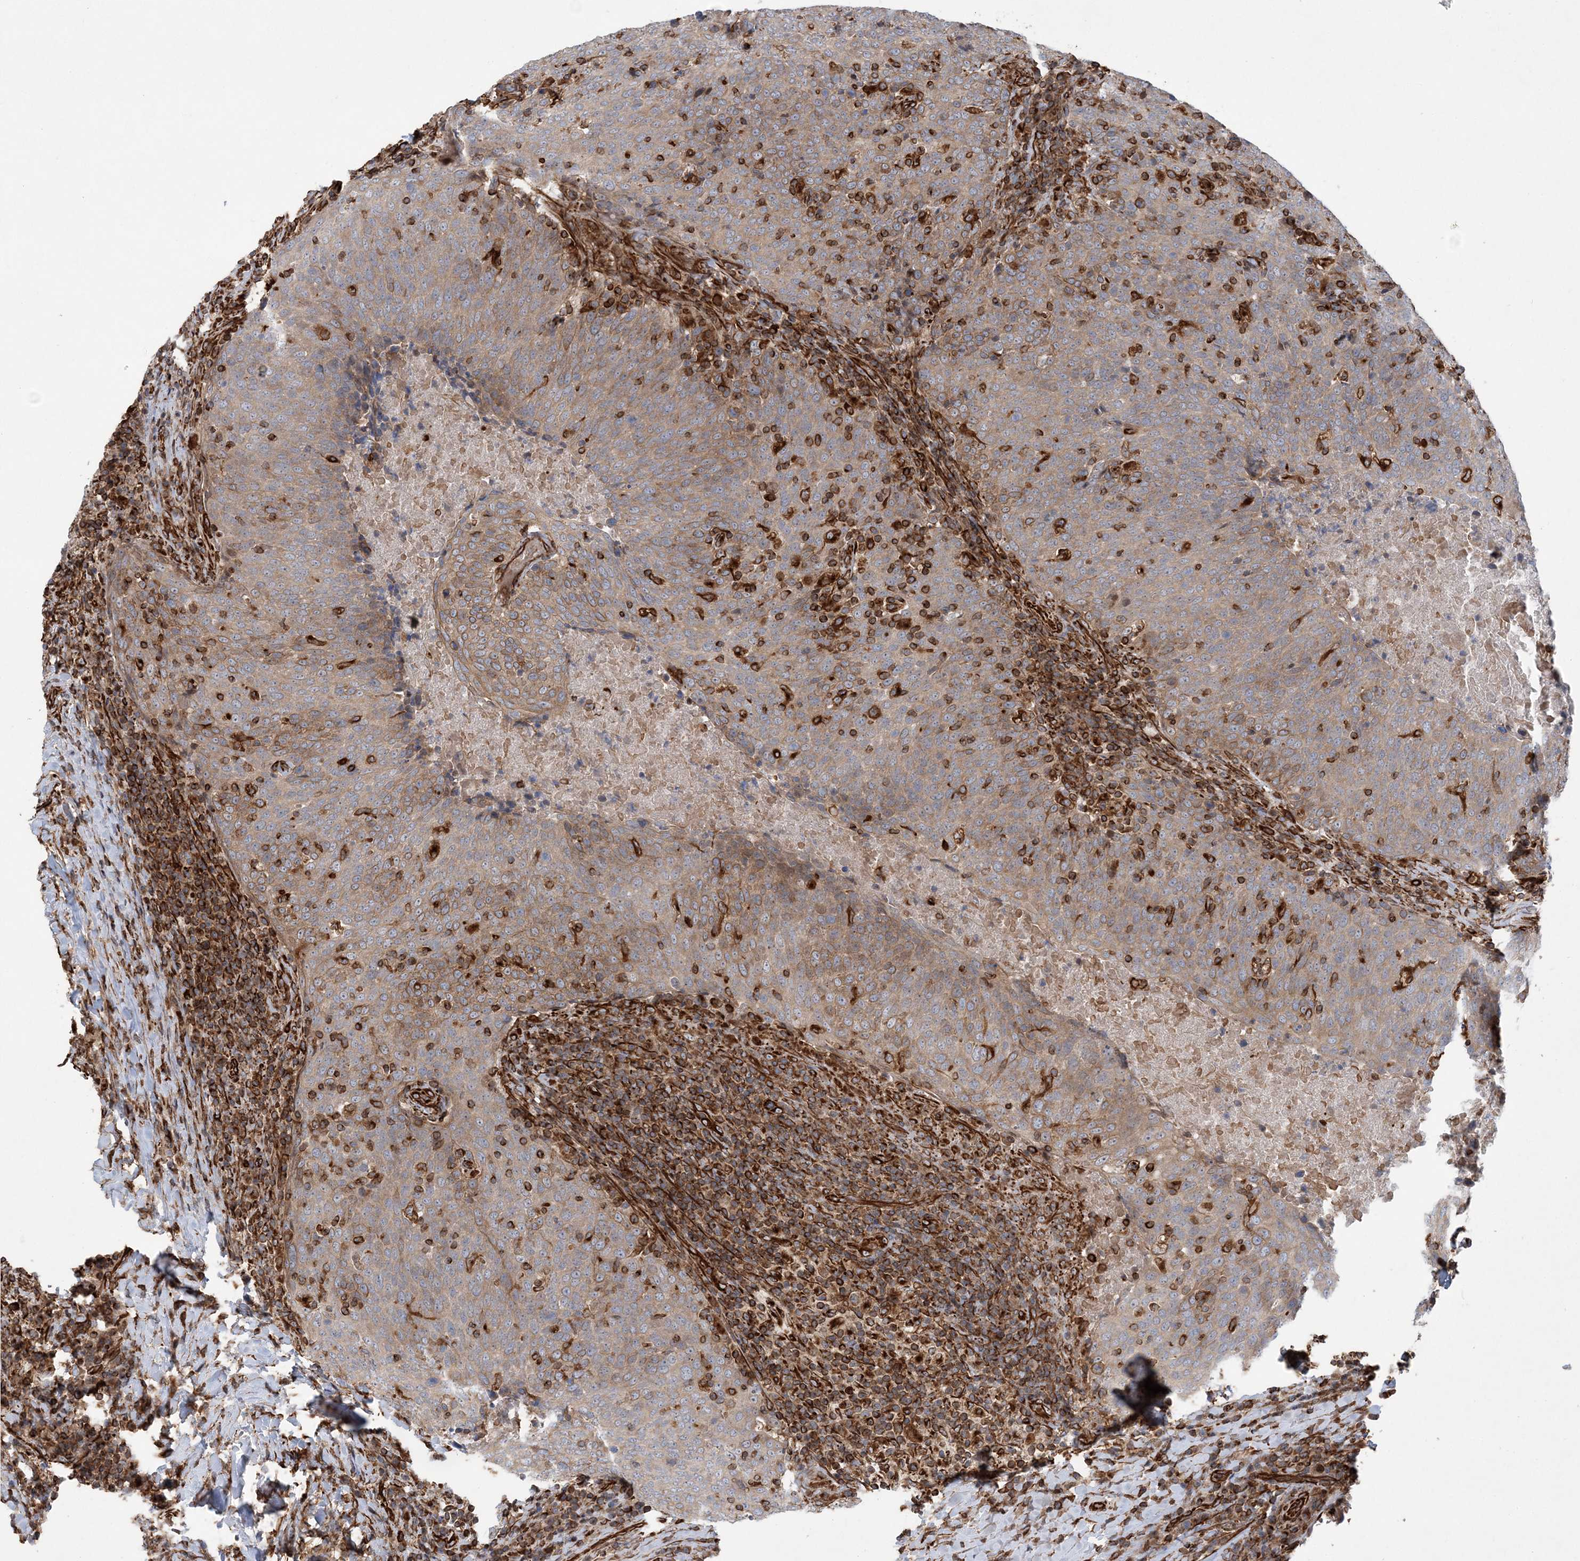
{"staining": {"intensity": "moderate", "quantity": "25%-75%", "location": "cytoplasmic/membranous"}, "tissue": "head and neck cancer", "cell_type": "Tumor cells", "image_type": "cancer", "snomed": [{"axis": "morphology", "description": "Squamous cell carcinoma, NOS"}, {"axis": "morphology", "description": "Squamous cell carcinoma, metastatic, NOS"}, {"axis": "topography", "description": "Lymph node"}, {"axis": "topography", "description": "Head-Neck"}], "caption": "DAB (3,3'-diaminobenzidine) immunohistochemical staining of head and neck cancer demonstrates moderate cytoplasmic/membranous protein staining in about 25%-75% of tumor cells.", "gene": "FAM114A2", "patient": {"sex": "male", "age": 62}}